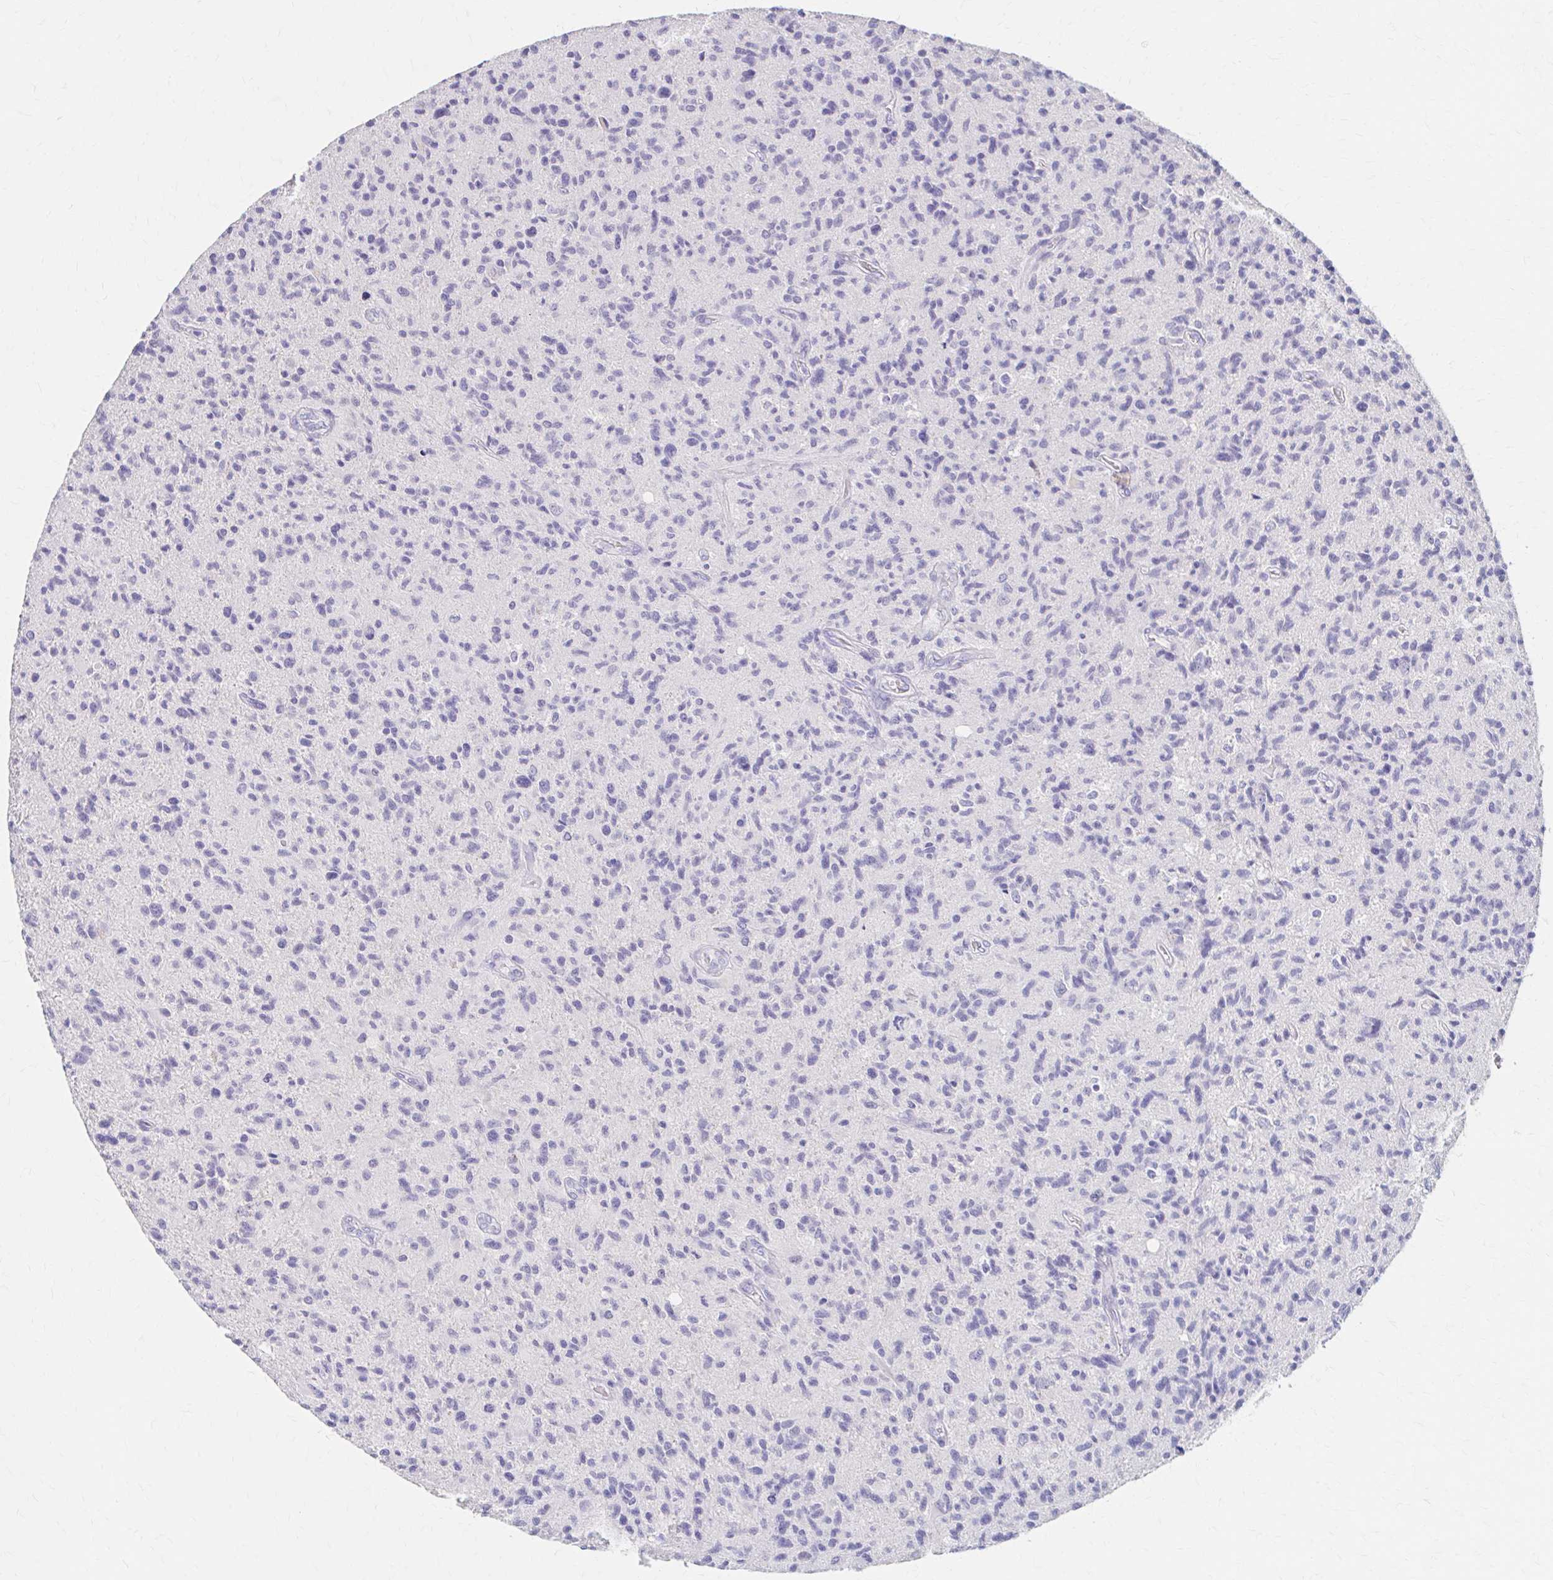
{"staining": {"intensity": "negative", "quantity": "none", "location": "none"}, "tissue": "glioma", "cell_type": "Tumor cells", "image_type": "cancer", "snomed": [{"axis": "morphology", "description": "Glioma, malignant, High grade"}, {"axis": "topography", "description": "Brain"}], "caption": "A photomicrograph of high-grade glioma (malignant) stained for a protein demonstrates no brown staining in tumor cells.", "gene": "AZGP1", "patient": {"sex": "female", "age": 70}}